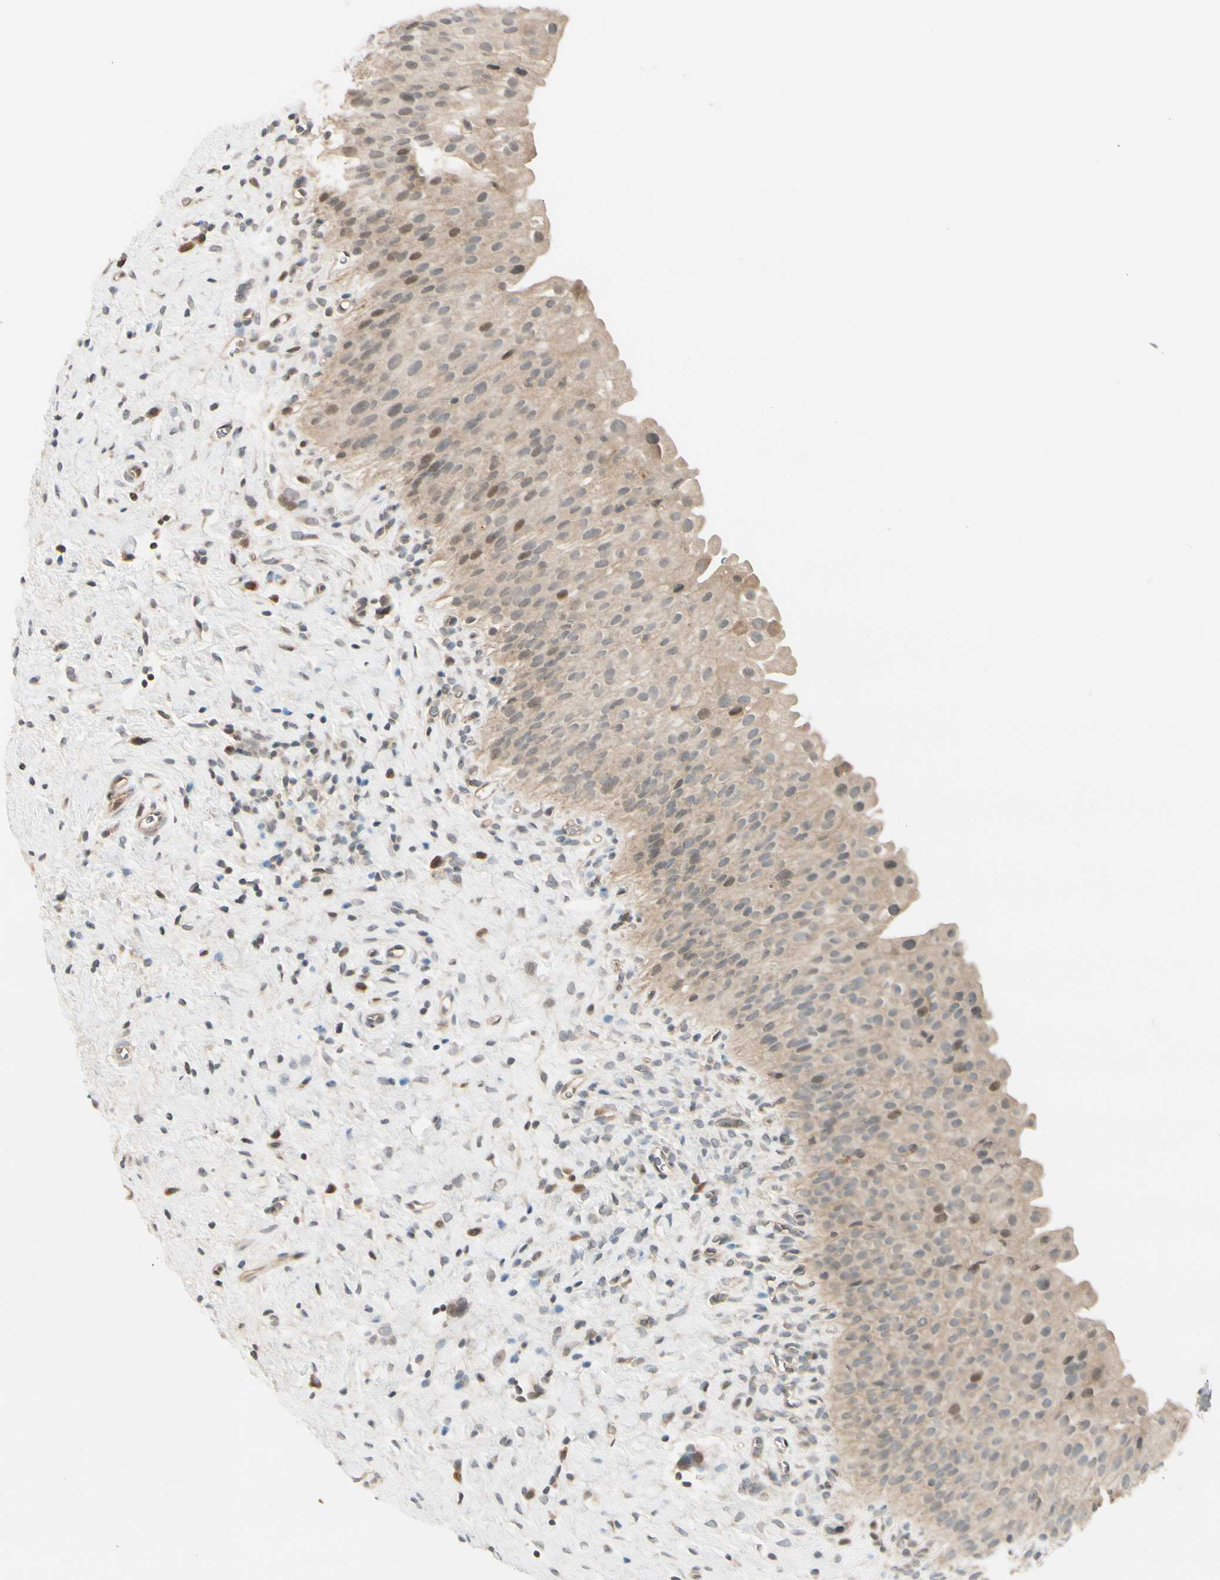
{"staining": {"intensity": "weak", "quantity": ">75%", "location": "cytoplasmic/membranous,nuclear"}, "tissue": "urinary bladder", "cell_type": "Urothelial cells", "image_type": "normal", "snomed": [{"axis": "morphology", "description": "Normal tissue, NOS"}, {"axis": "morphology", "description": "Urothelial carcinoma, High grade"}, {"axis": "topography", "description": "Urinary bladder"}], "caption": "Urothelial cells show weak cytoplasmic/membranous,nuclear positivity in about >75% of cells in unremarkable urinary bladder. The protein of interest is shown in brown color, while the nuclei are stained blue.", "gene": "FGF10", "patient": {"sex": "male", "age": 46}}